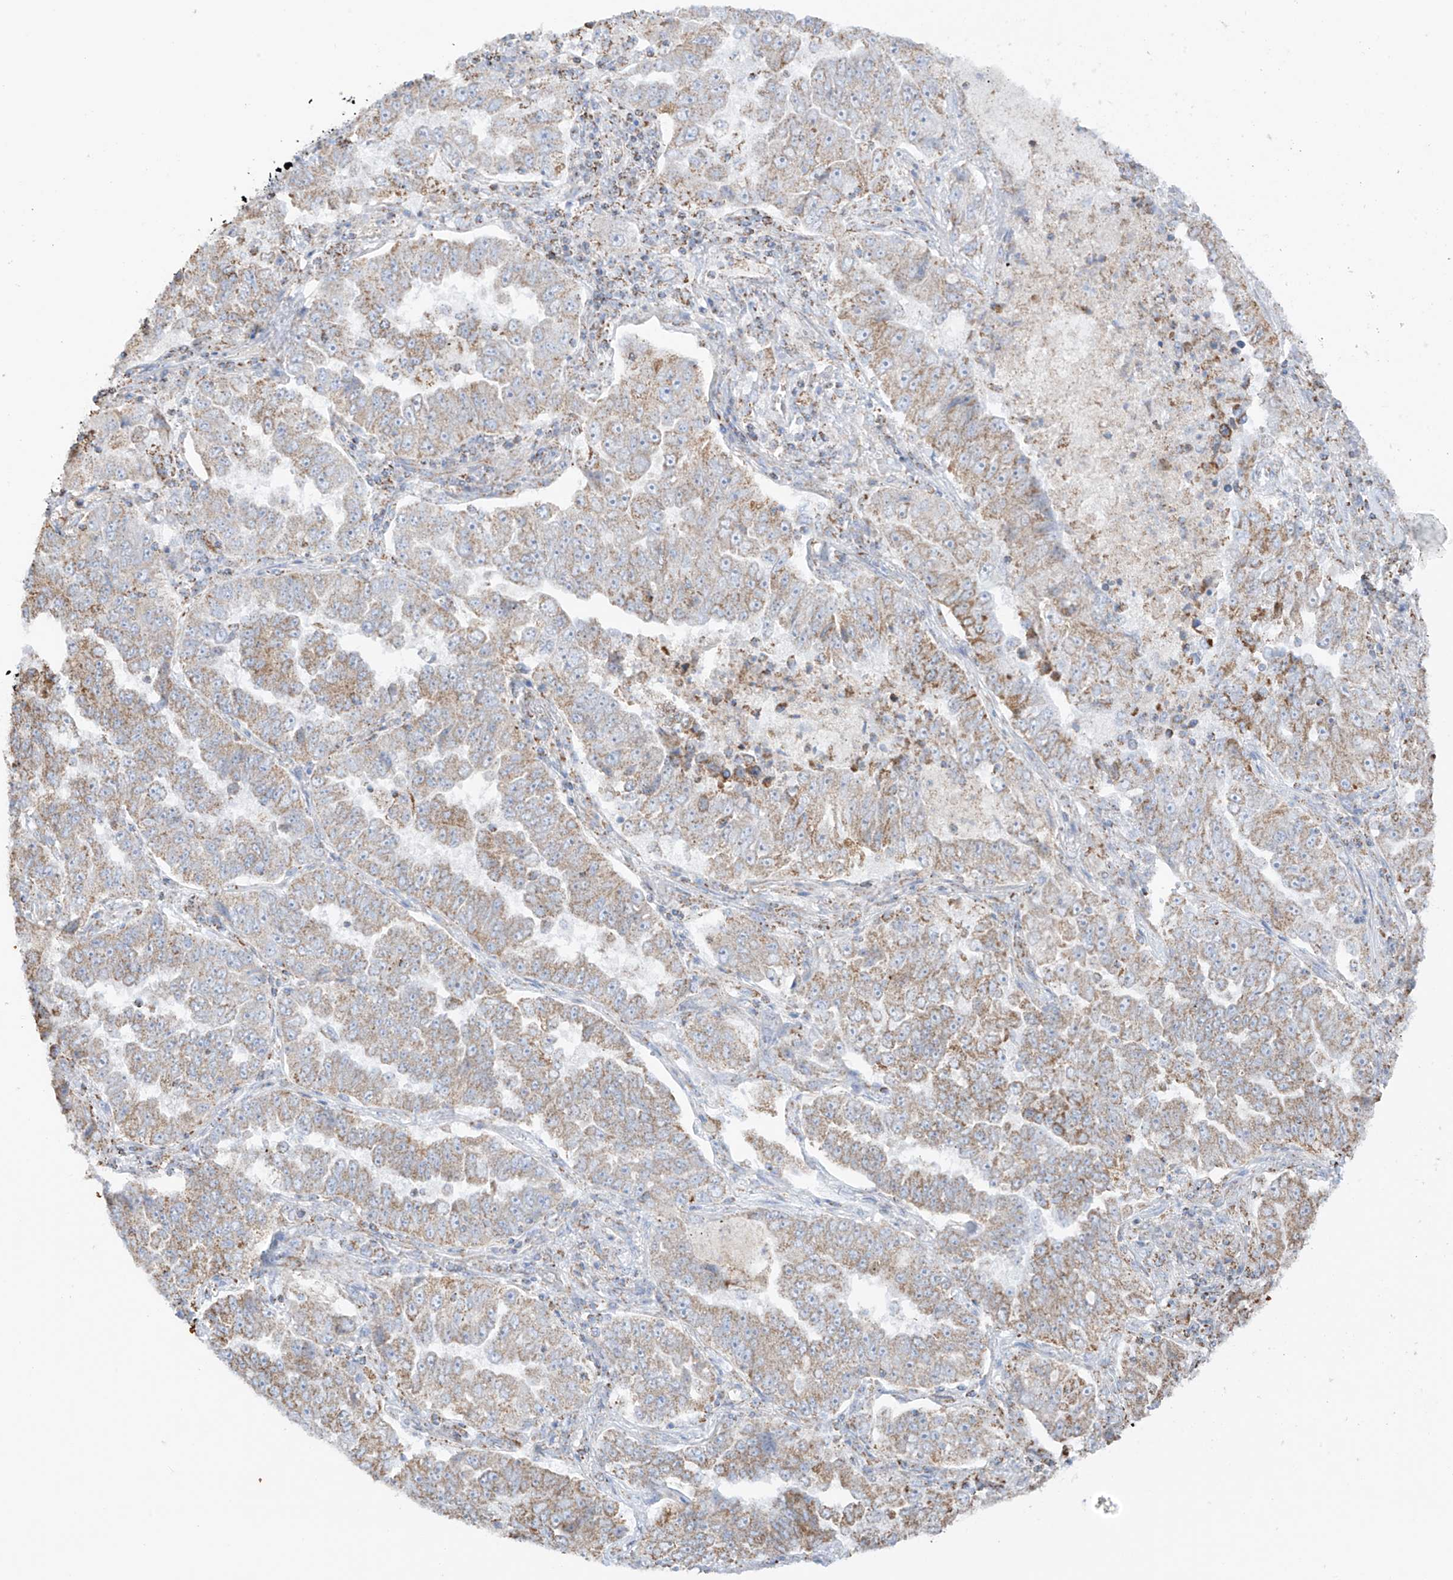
{"staining": {"intensity": "moderate", "quantity": ">75%", "location": "cytoplasmic/membranous"}, "tissue": "lung cancer", "cell_type": "Tumor cells", "image_type": "cancer", "snomed": [{"axis": "morphology", "description": "Adenocarcinoma, NOS"}, {"axis": "topography", "description": "Lung"}], "caption": "The photomicrograph shows a brown stain indicating the presence of a protein in the cytoplasmic/membranous of tumor cells in lung adenocarcinoma. The staining was performed using DAB (3,3'-diaminobenzidine), with brown indicating positive protein expression. Nuclei are stained blue with hematoxylin.", "gene": "XKR3", "patient": {"sex": "female", "age": 51}}